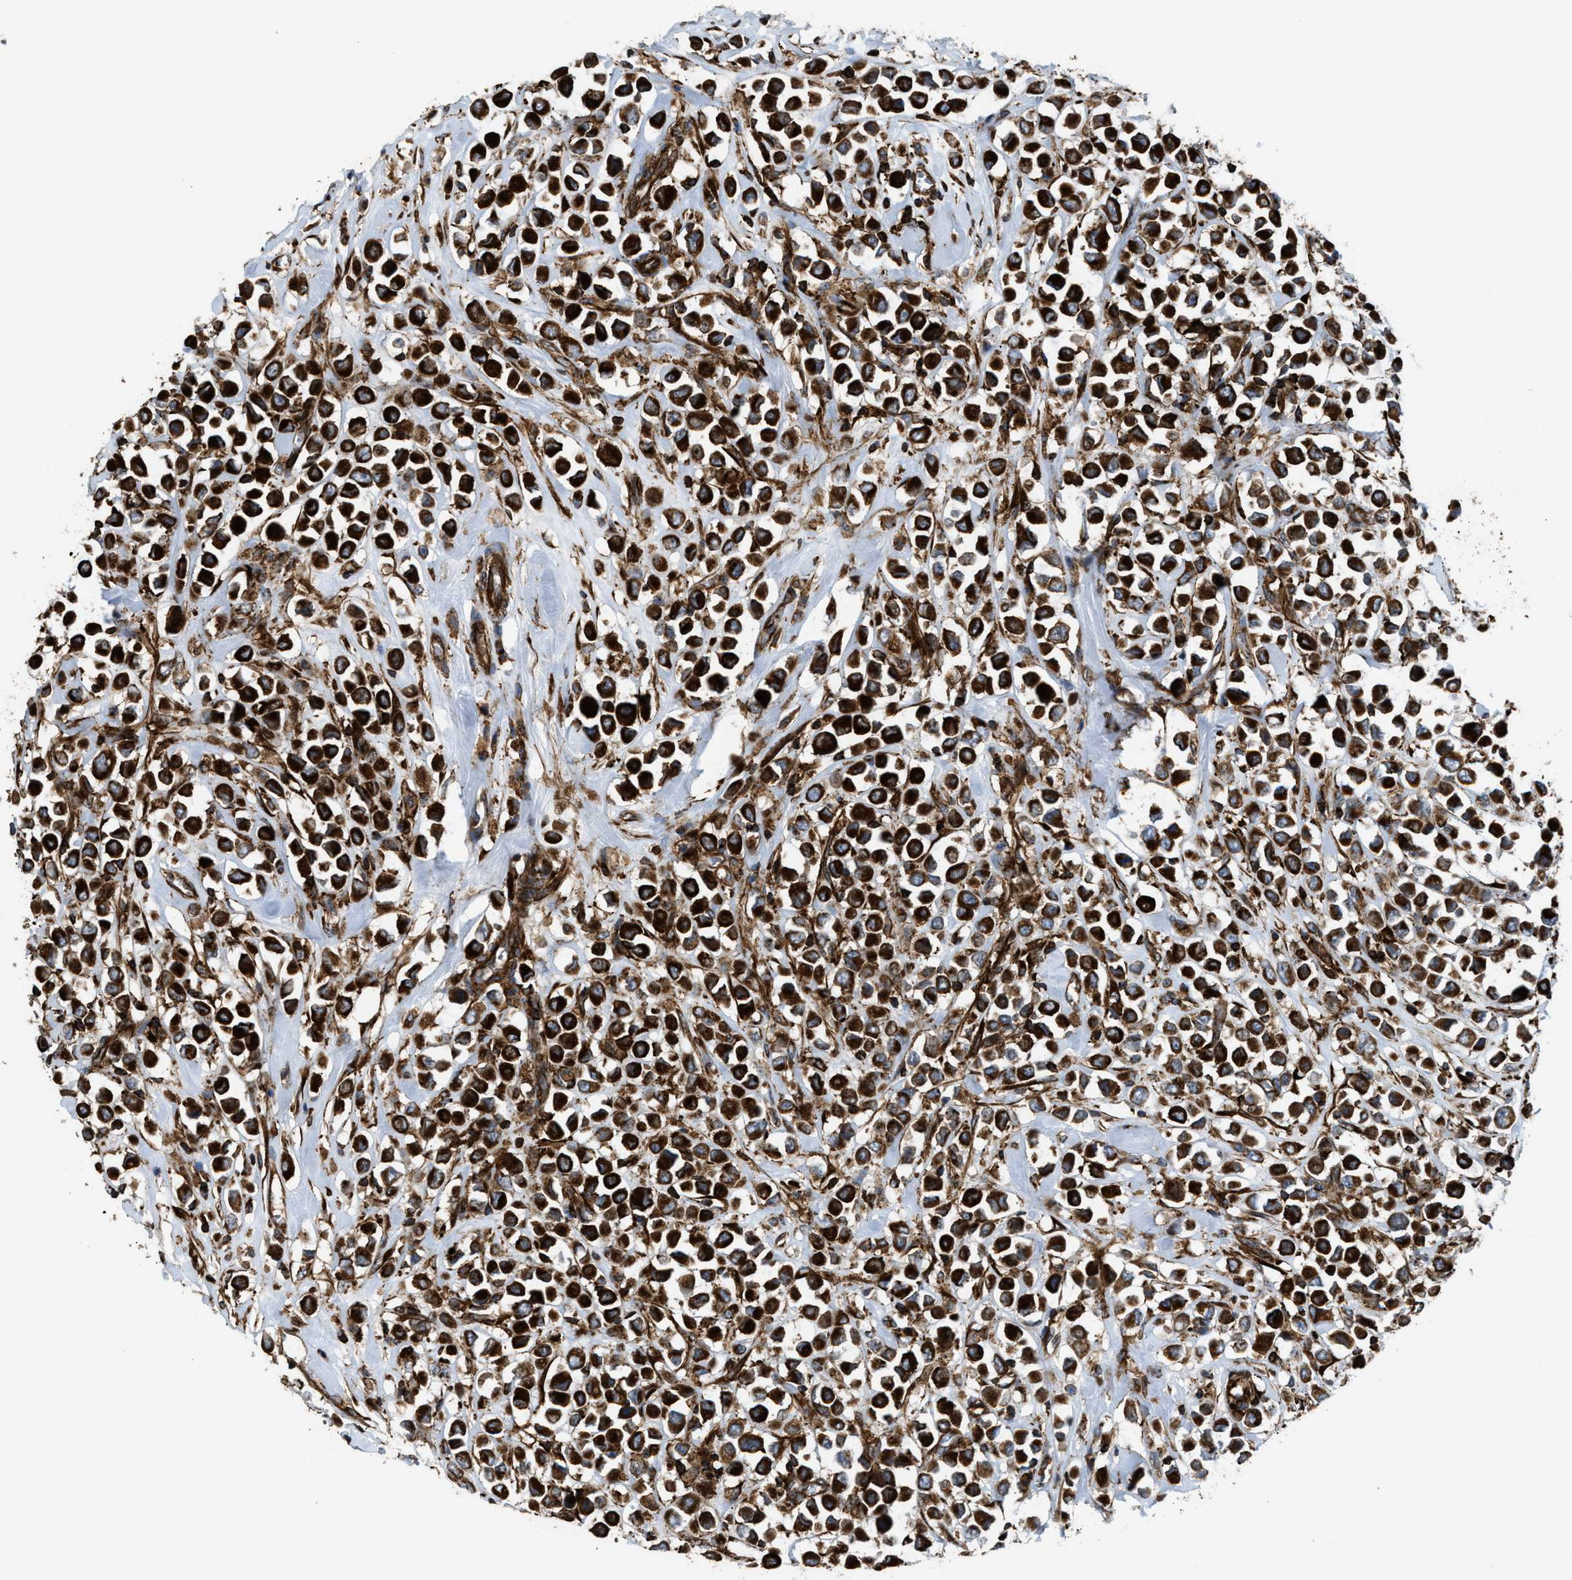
{"staining": {"intensity": "strong", "quantity": ">75%", "location": "cytoplasmic/membranous"}, "tissue": "breast cancer", "cell_type": "Tumor cells", "image_type": "cancer", "snomed": [{"axis": "morphology", "description": "Duct carcinoma"}, {"axis": "topography", "description": "Breast"}], "caption": "High-power microscopy captured an immunohistochemistry (IHC) micrograph of breast intraductal carcinoma, revealing strong cytoplasmic/membranous expression in about >75% of tumor cells. (DAB = brown stain, brightfield microscopy at high magnification).", "gene": "EGLN1", "patient": {"sex": "female", "age": 61}}